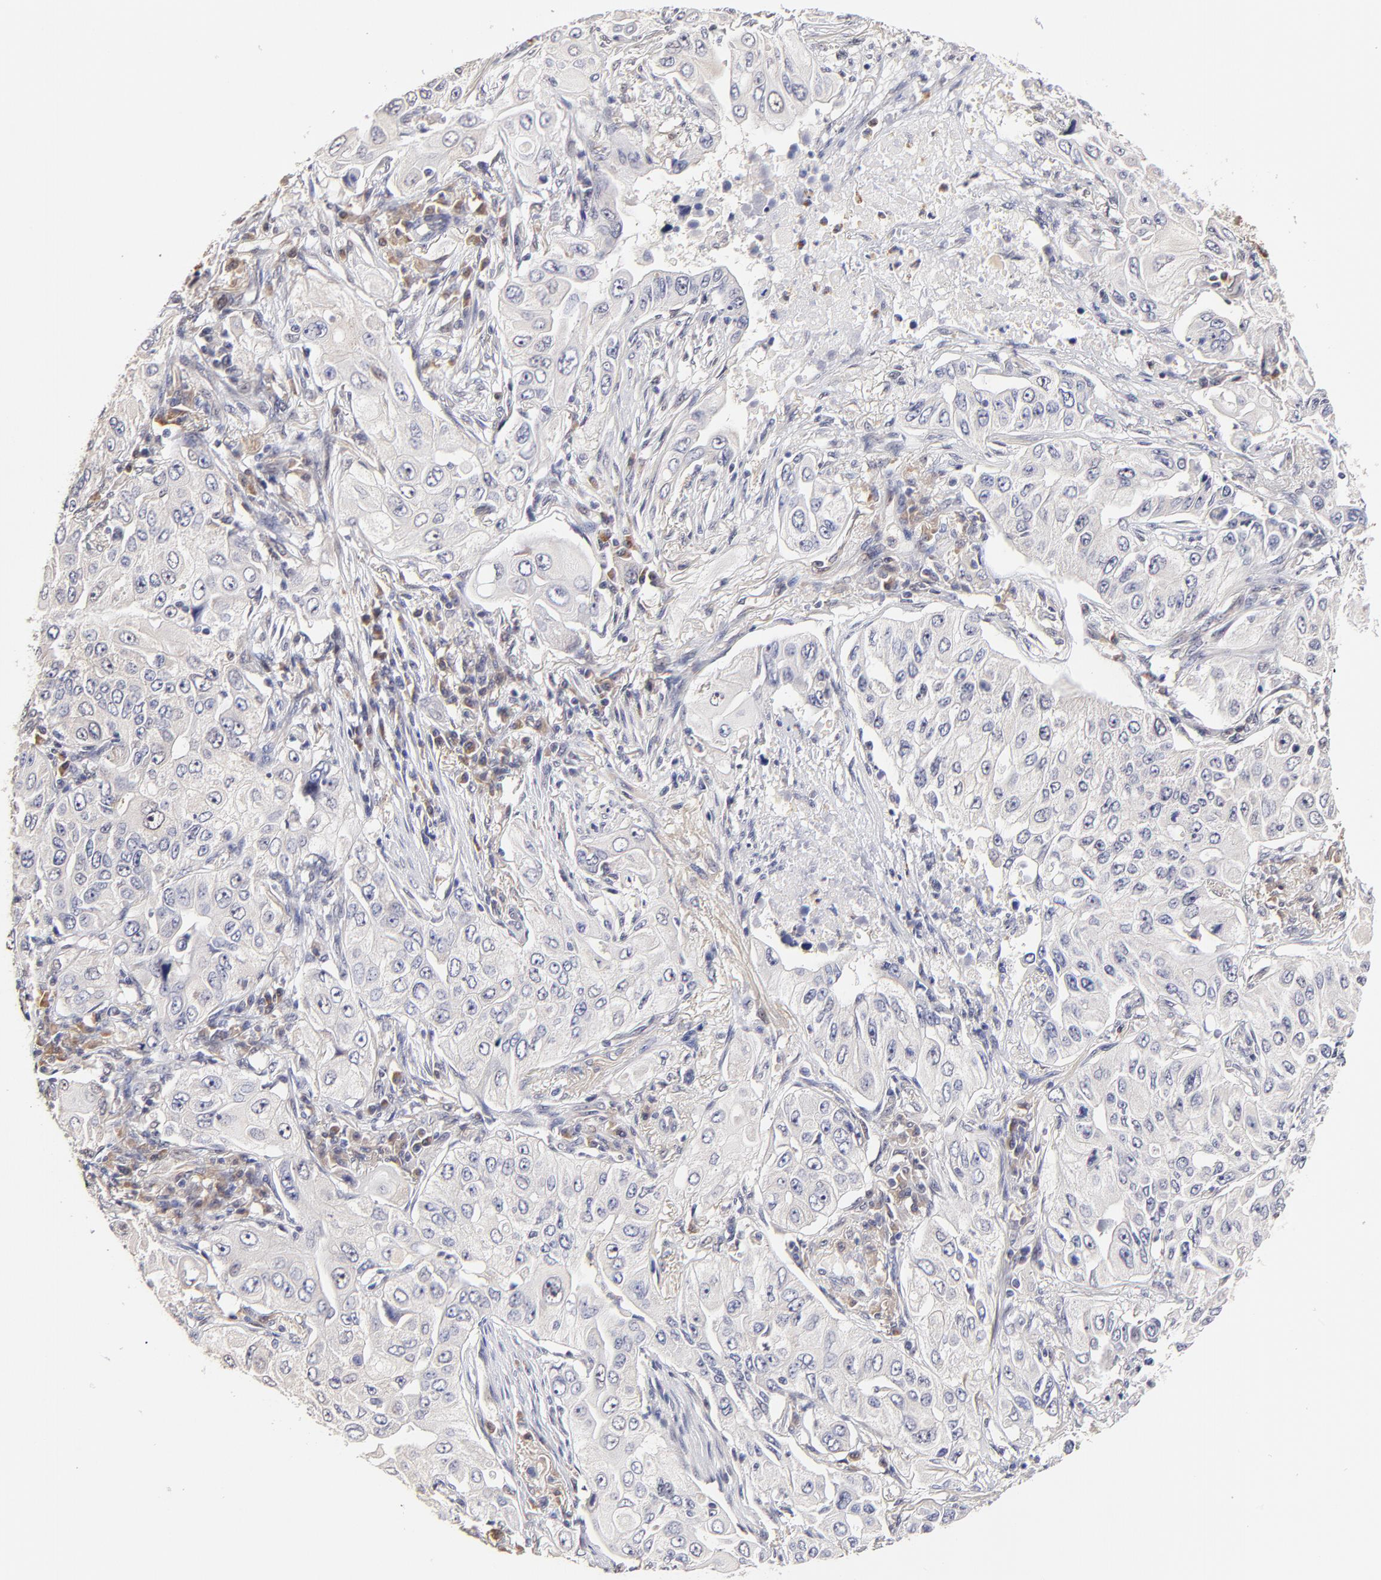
{"staining": {"intensity": "negative", "quantity": "none", "location": "none"}, "tissue": "lung cancer", "cell_type": "Tumor cells", "image_type": "cancer", "snomed": [{"axis": "morphology", "description": "Adenocarcinoma, NOS"}, {"axis": "topography", "description": "Lung"}], "caption": "Immunohistochemistry (IHC) image of human lung cancer (adenocarcinoma) stained for a protein (brown), which displays no staining in tumor cells. The staining was performed using DAB to visualize the protein expression in brown, while the nuclei were stained in blue with hematoxylin (Magnification: 20x).", "gene": "ZNF10", "patient": {"sex": "male", "age": 84}}